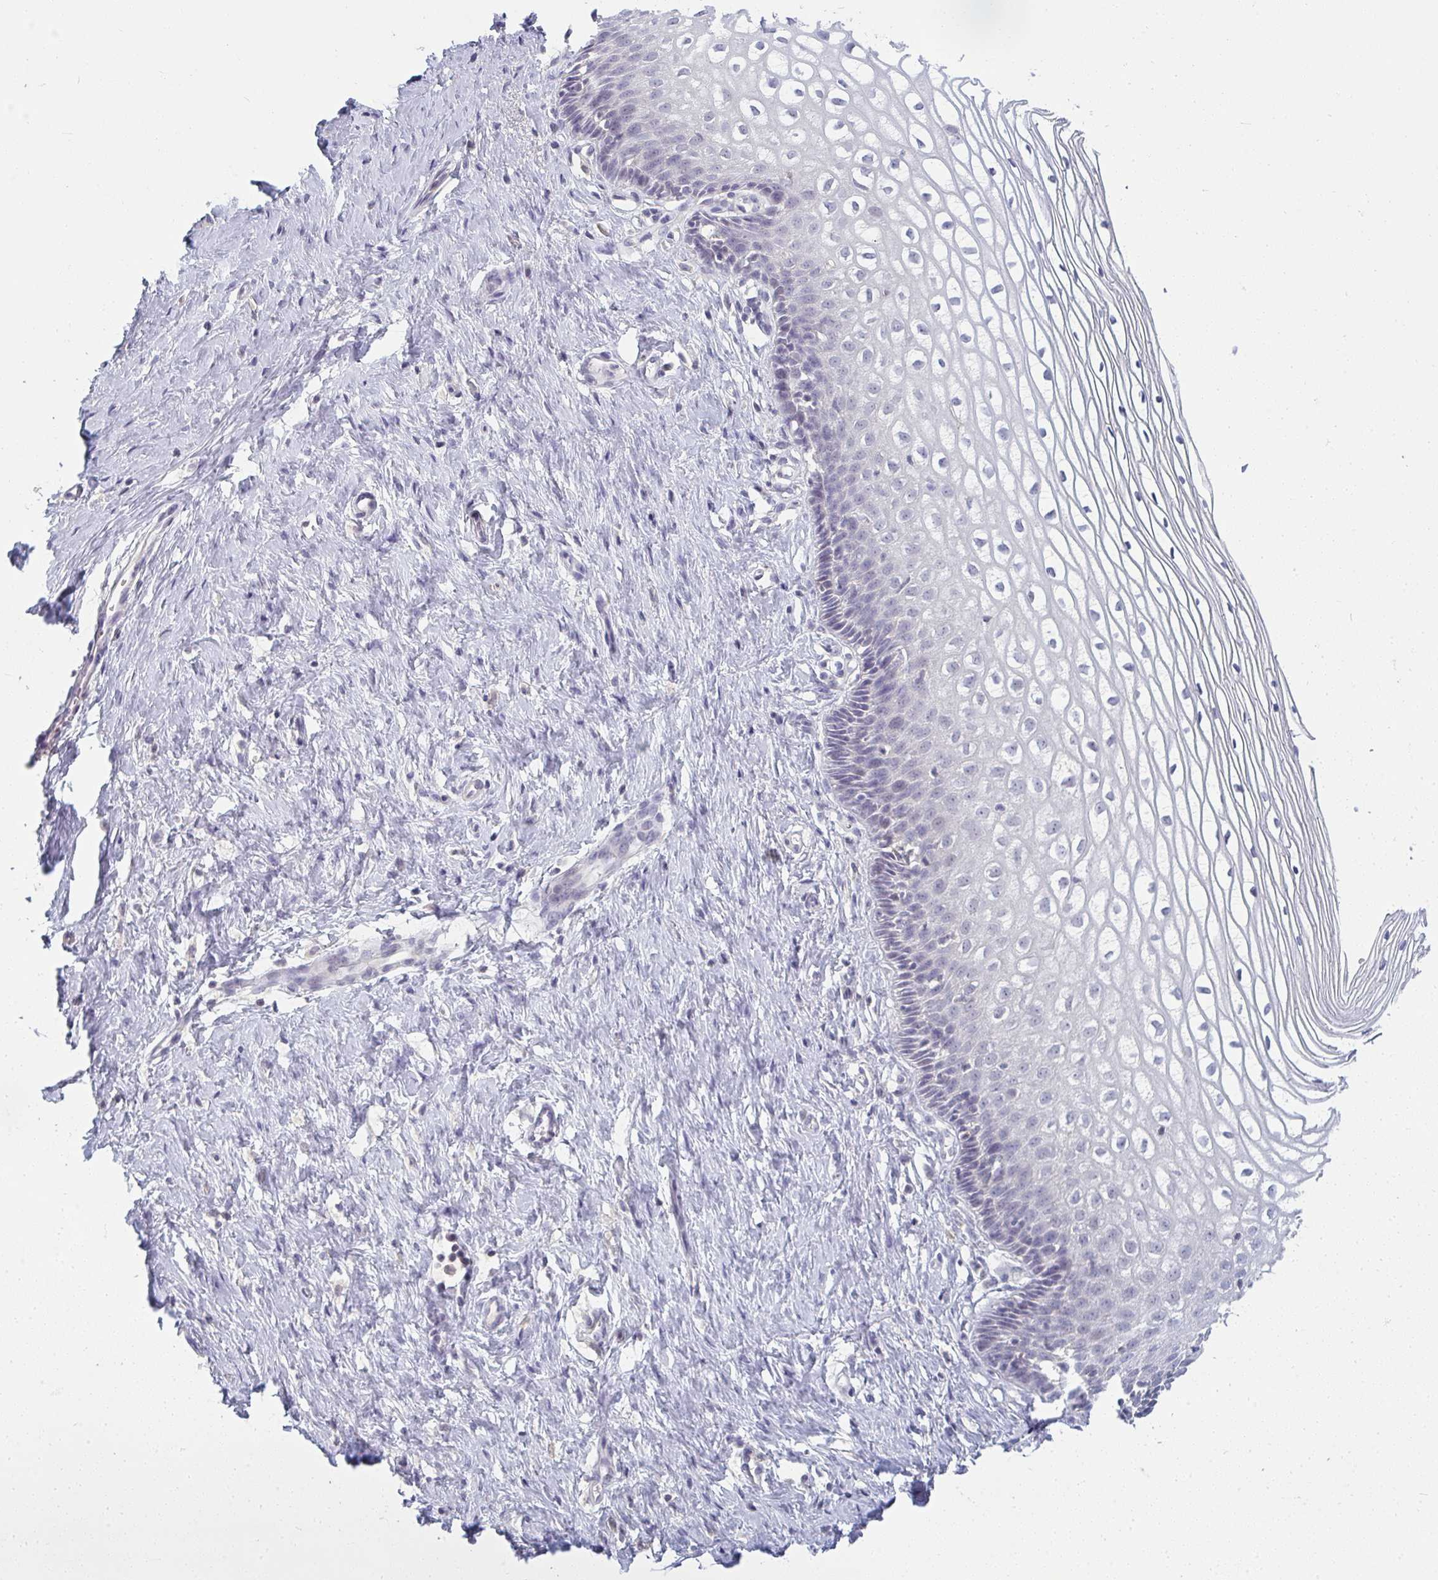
{"staining": {"intensity": "negative", "quantity": "none", "location": "none"}, "tissue": "cervix", "cell_type": "Glandular cells", "image_type": "normal", "snomed": [{"axis": "morphology", "description": "Normal tissue, NOS"}, {"axis": "topography", "description": "Cervix"}], "caption": "This is a photomicrograph of immunohistochemistry staining of normal cervix, which shows no expression in glandular cells.", "gene": "PPFIA4", "patient": {"sex": "female", "age": 36}}